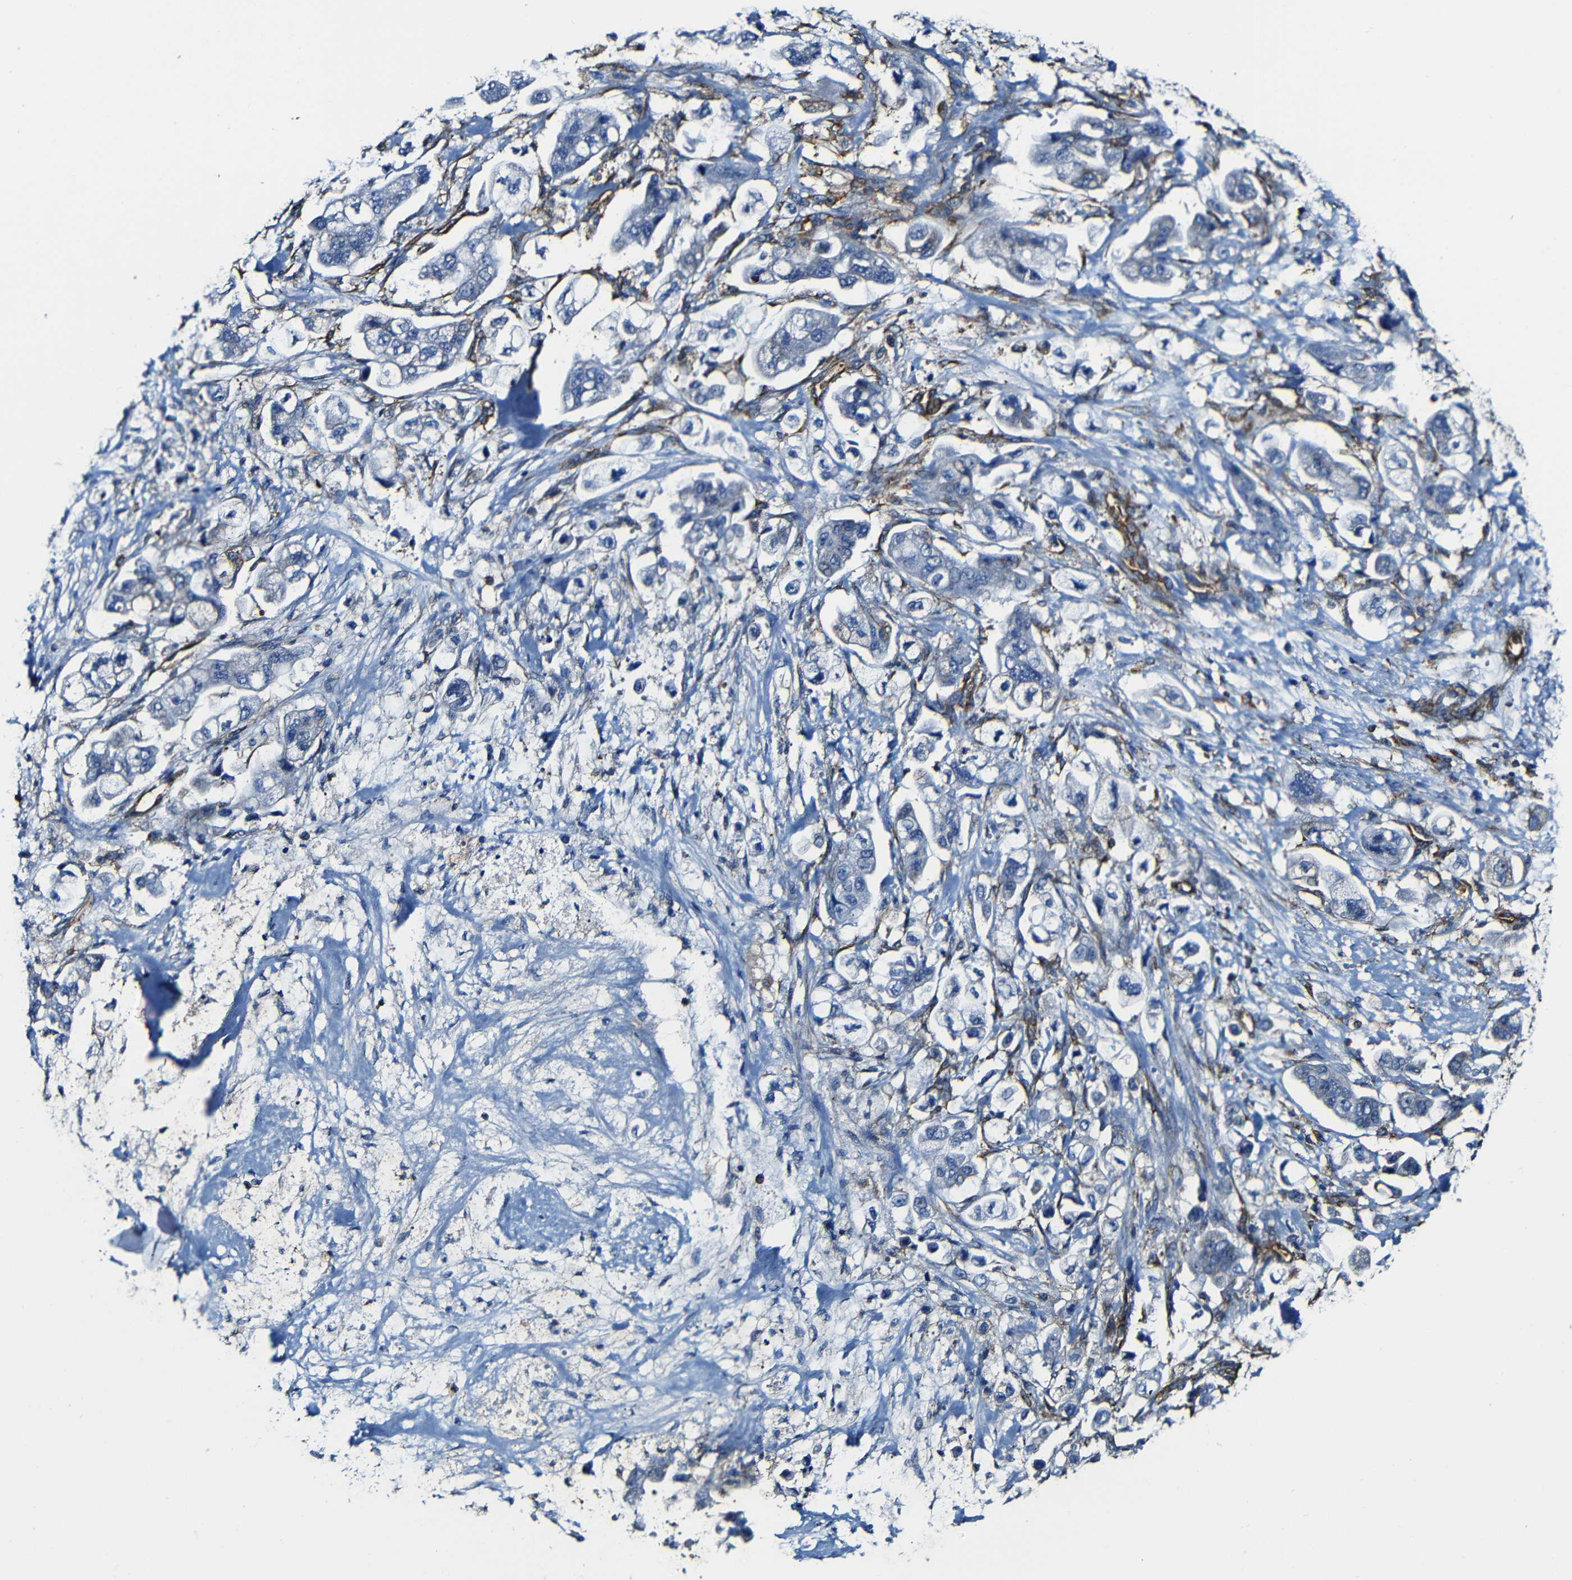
{"staining": {"intensity": "negative", "quantity": "none", "location": "none"}, "tissue": "stomach cancer", "cell_type": "Tumor cells", "image_type": "cancer", "snomed": [{"axis": "morphology", "description": "Adenocarcinoma, NOS"}, {"axis": "topography", "description": "Stomach"}], "caption": "The image displays no significant staining in tumor cells of adenocarcinoma (stomach). (Immunohistochemistry (ihc), brightfield microscopy, high magnification).", "gene": "MSN", "patient": {"sex": "male", "age": 62}}